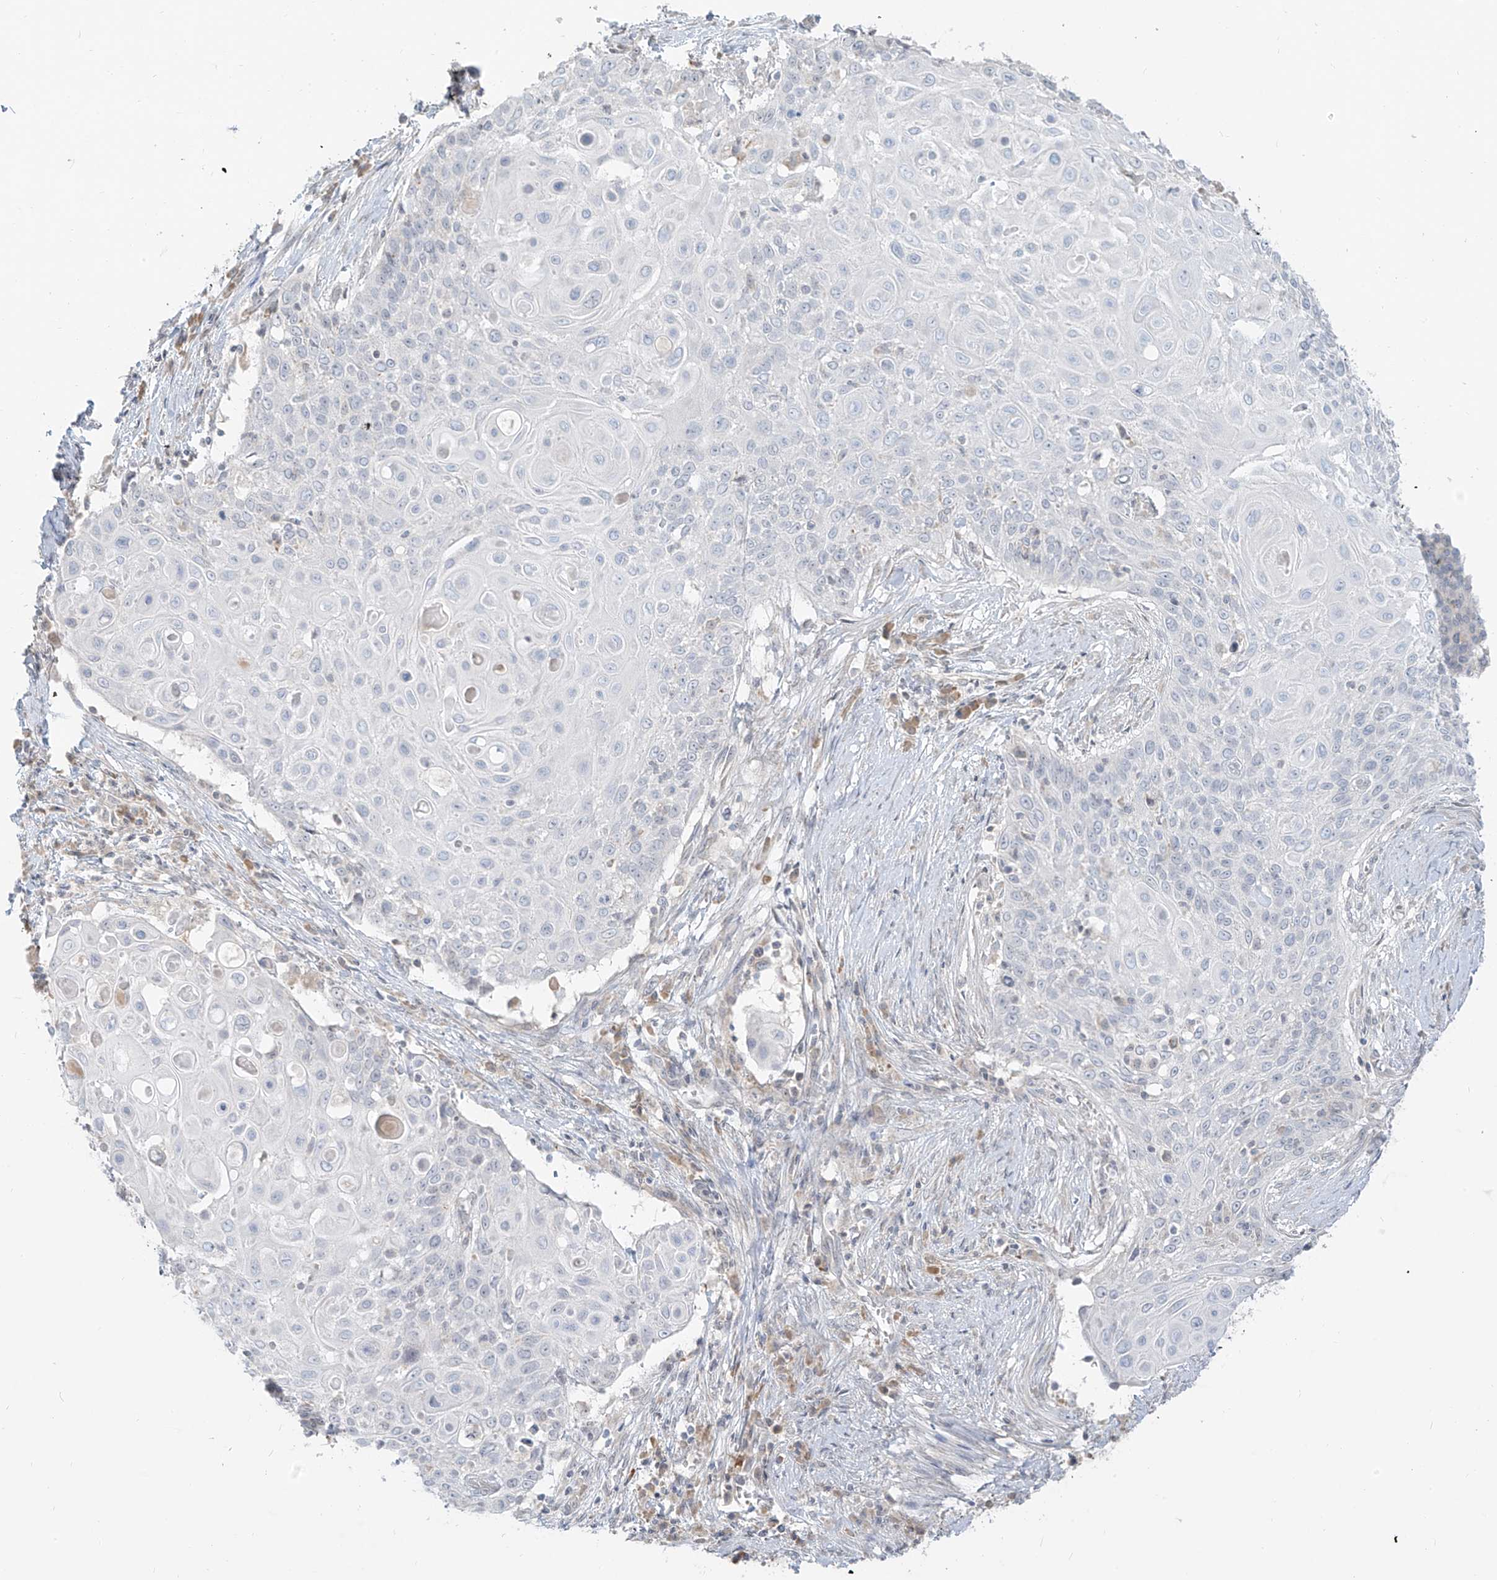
{"staining": {"intensity": "negative", "quantity": "none", "location": "none"}, "tissue": "cervical cancer", "cell_type": "Tumor cells", "image_type": "cancer", "snomed": [{"axis": "morphology", "description": "Squamous cell carcinoma, NOS"}, {"axis": "topography", "description": "Cervix"}], "caption": "The immunohistochemistry (IHC) micrograph has no significant staining in tumor cells of squamous cell carcinoma (cervical) tissue.", "gene": "C2orf42", "patient": {"sex": "female", "age": 39}}